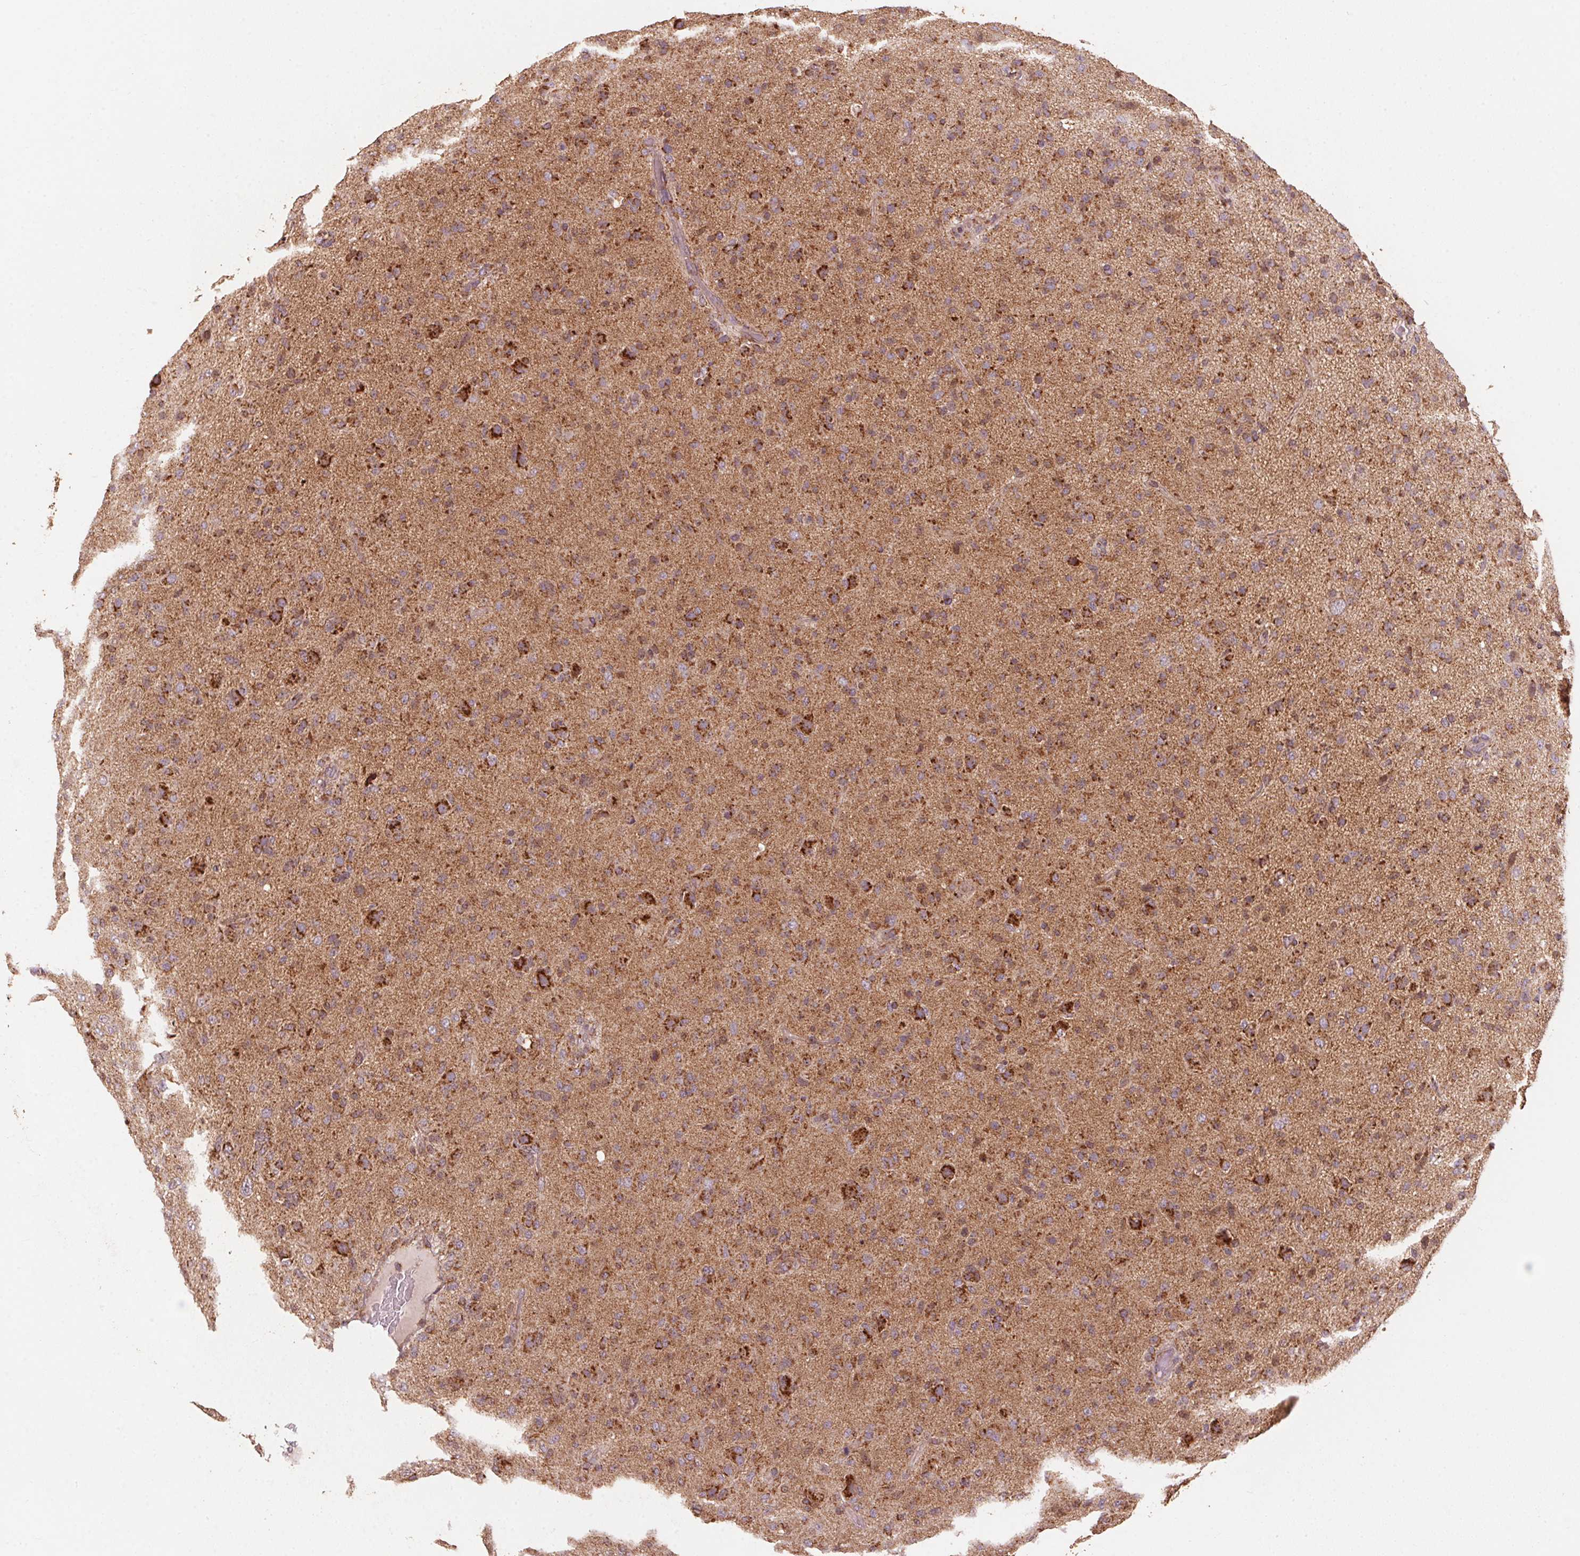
{"staining": {"intensity": "strong", "quantity": "25%-75%", "location": "cytoplasmic/membranous"}, "tissue": "glioma", "cell_type": "Tumor cells", "image_type": "cancer", "snomed": [{"axis": "morphology", "description": "Glioma, malignant, Low grade"}, {"axis": "topography", "description": "Brain"}], "caption": "Glioma stained with immunohistochemistry (IHC) reveals strong cytoplasmic/membranous expression in approximately 25%-75% of tumor cells.", "gene": "TOMM70", "patient": {"sex": "male", "age": 65}}